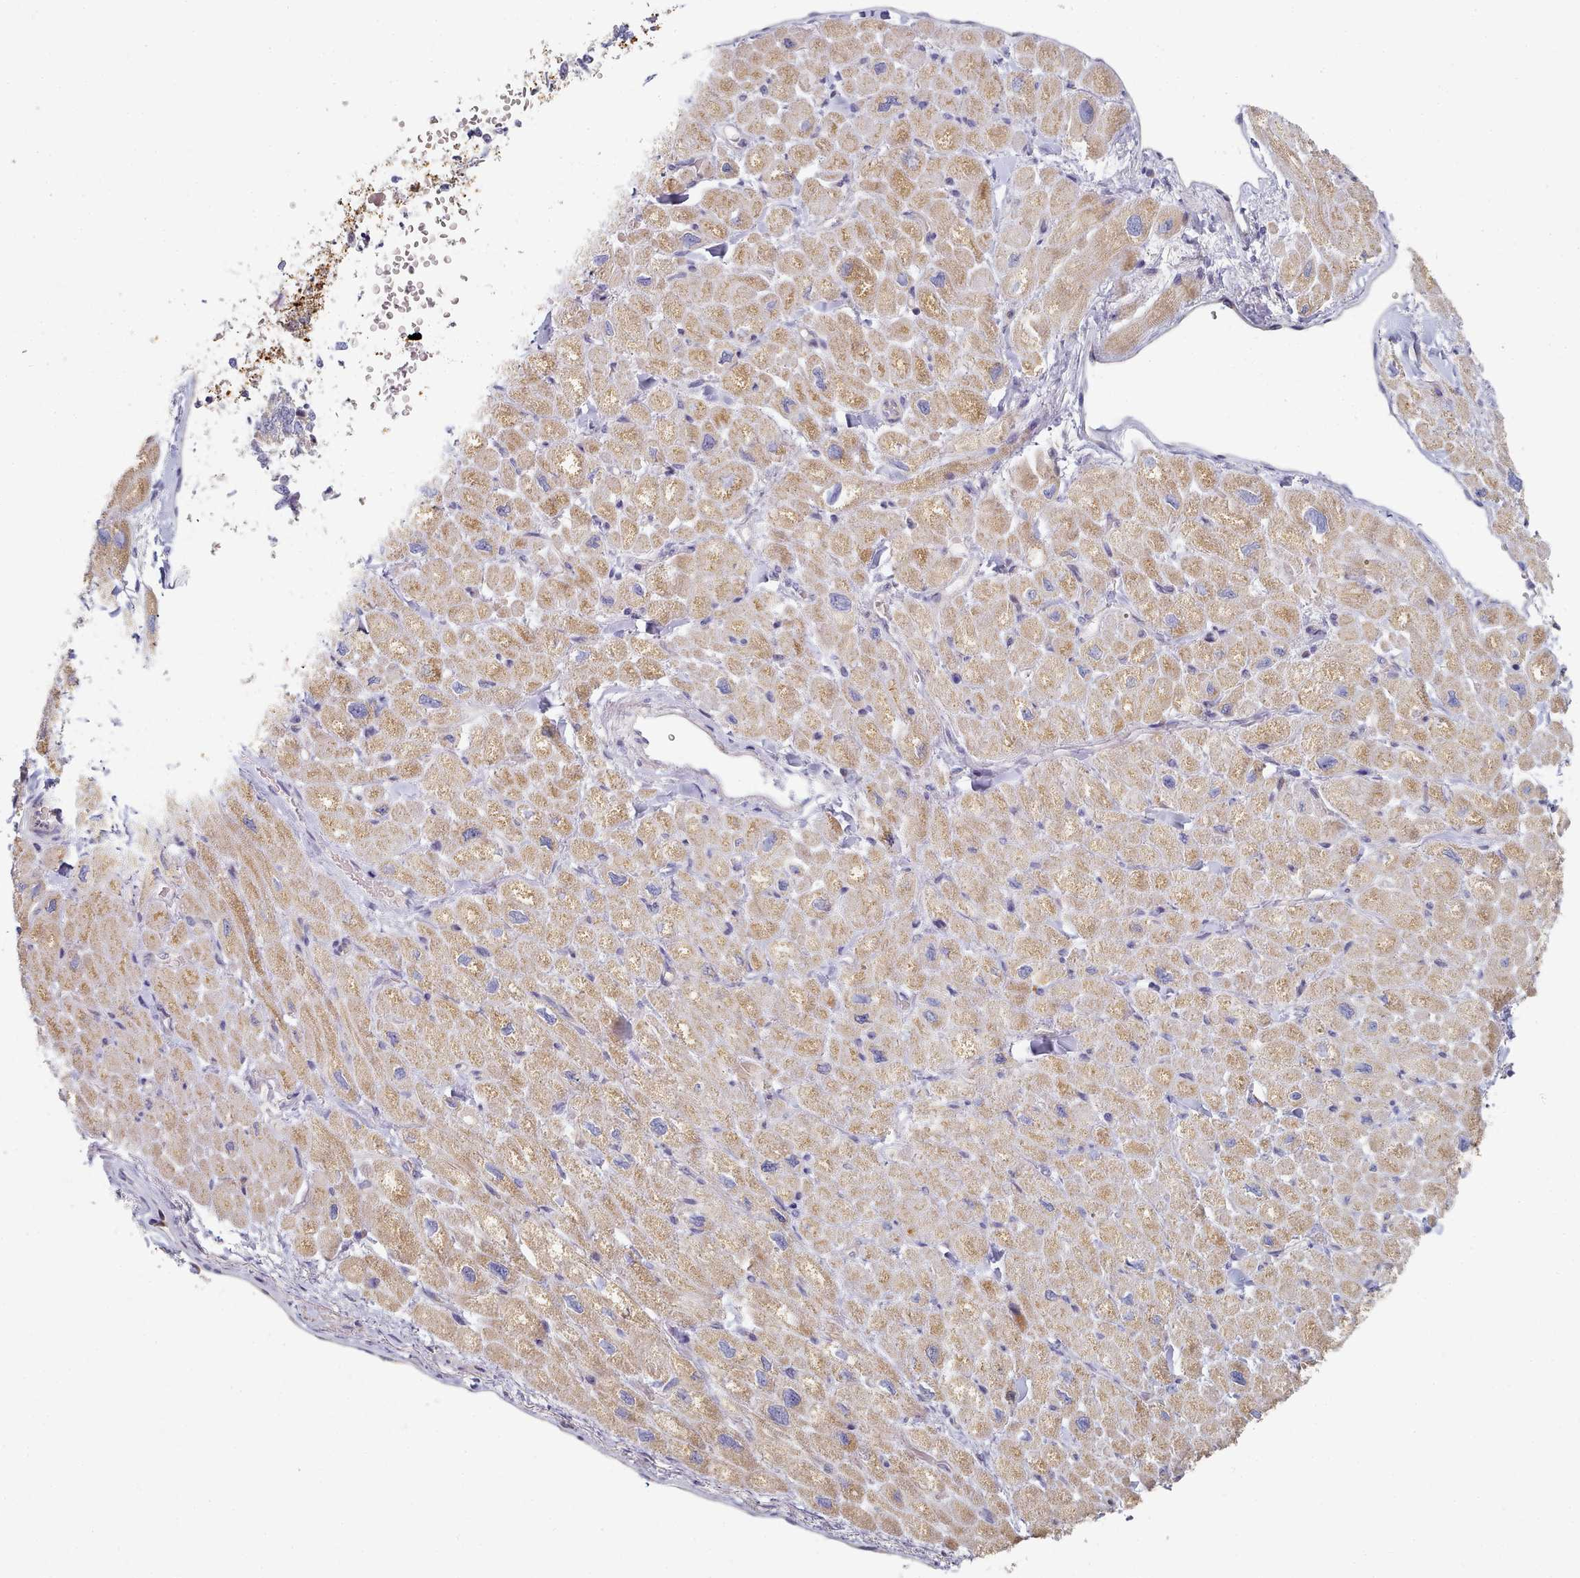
{"staining": {"intensity": "moderate", "quantity": "25%-75%", "location": "cytoplasmic/membranous"}, "tissue": "heart muscle", "cell_type": "Cardiomyocytes", "image_type": "normal", "snomed": [{"axis": "morphology", "description": "Normal tissue, NOS"}, {"axis": "topography", "description": "Heart"}], "caption": "About 25%-75% of cardiomyocytes in normal human heart muscle demonstrate moderate cytoplasmic/membranous protein expression as visualized by brown immunohistochemical staining.", "gene": "TYW1B", "patient": {"sex": "male", "age": 65}}